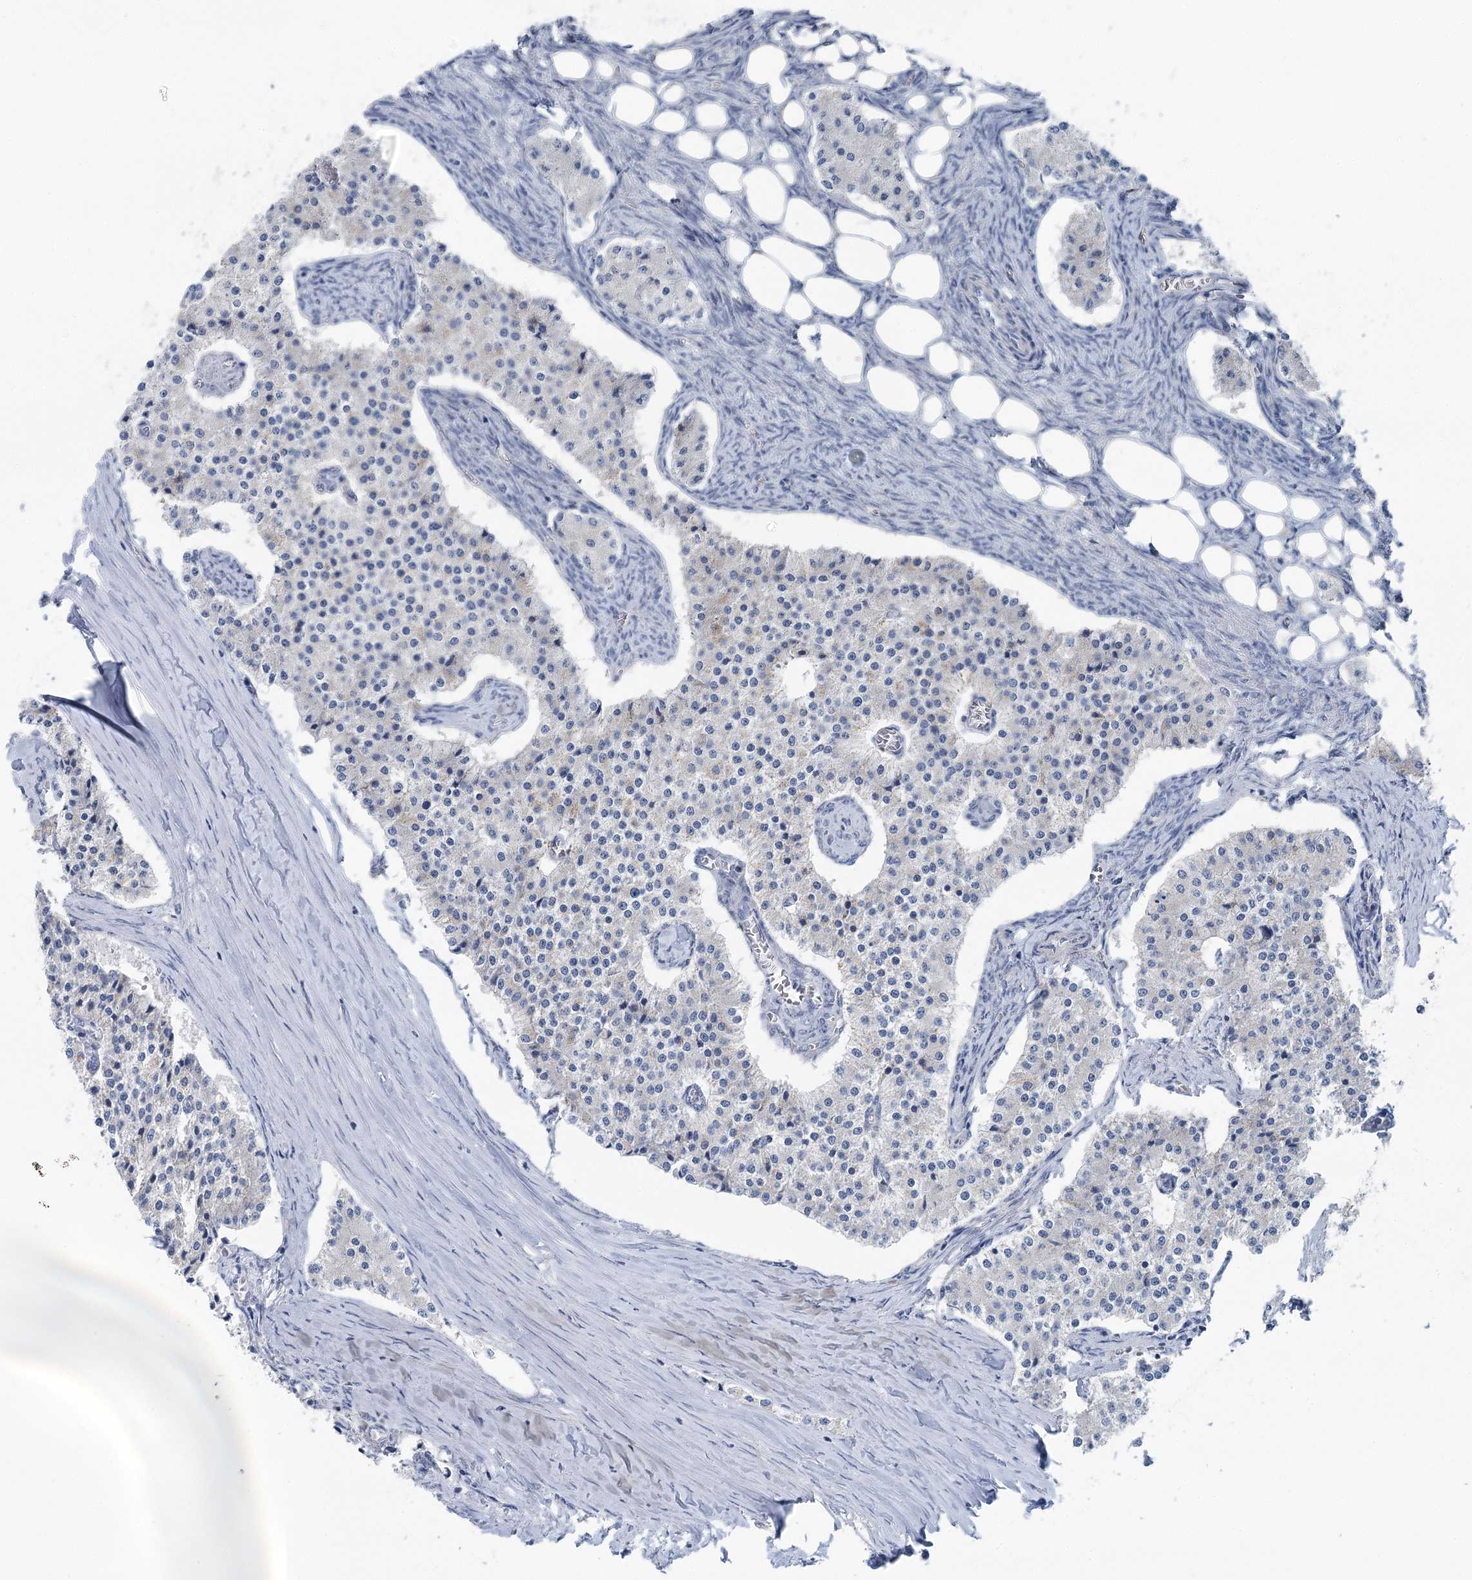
{"staining": {"intensity": "negative", "quantity": "none", "location": "none"}, "tissue": "carcinoid", "cell_type": "Tumor cells", "image_type": "cancer", "snomed": [{"axis": "morphology", "description": "Carcinoid, malignant, NOS"}, {"axis": "topography", "description": "Colon"}], "caption": "This is a image of immunohistochemistry (IHC) staining of carcinoid, which shows no expression in tumor cells.", "gene": "MARK2", "patient": {"sex": "female", "age": 52}}